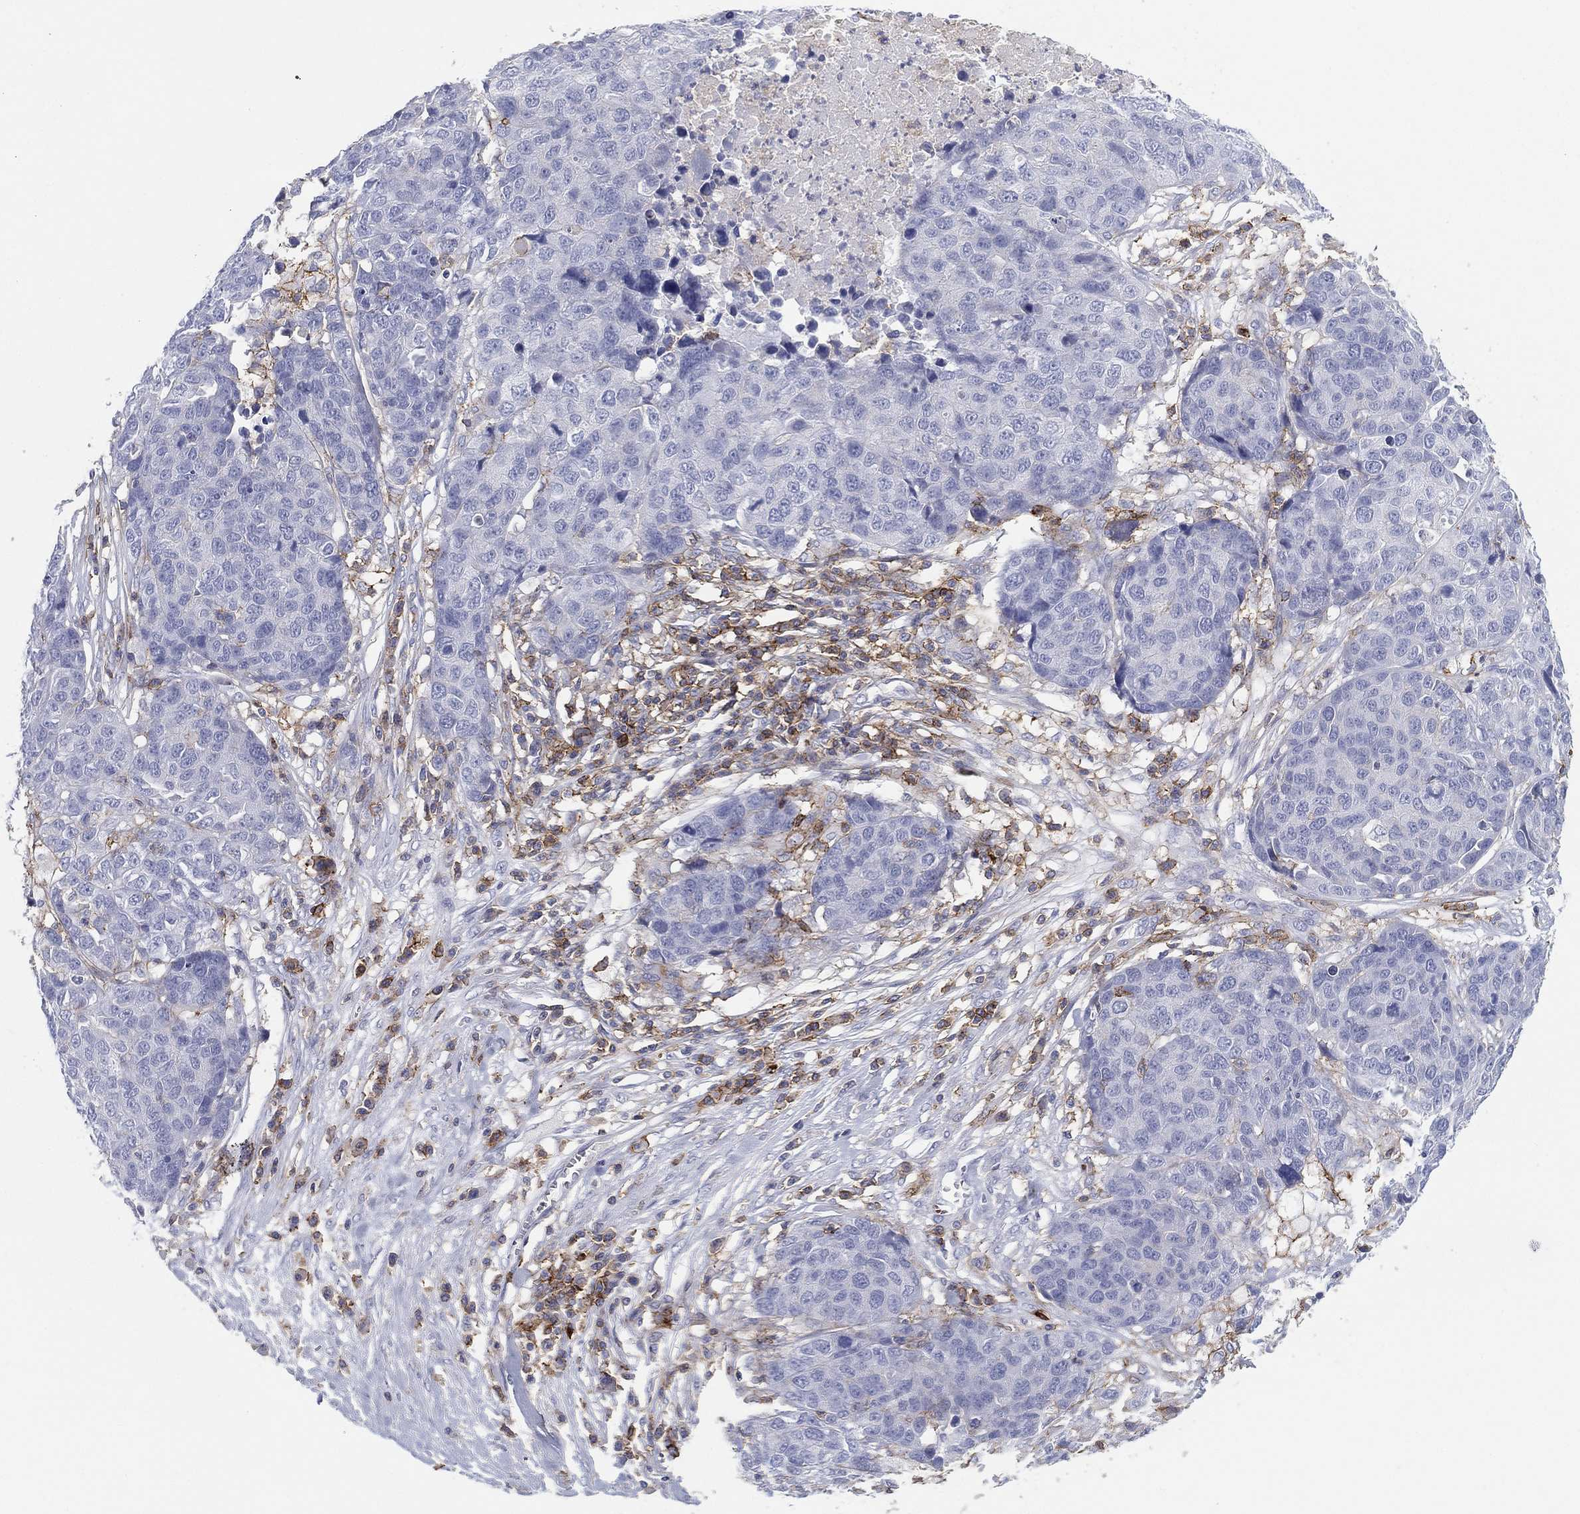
{"staining": {"intensity": "negative", "quantity": "none", "location": "none"}, "tissue": "ovarian cancer", "cell_type": "Tumor cells", "image_type": "cancer", "snomed": [{"axis": "morphology", "description": "Cystadenocarcinoma, serous, NOS"}, {"axis": "topography", "description": "Ovary"}], "caption": "Serous cystadenocarcinoma (ovarian) was stained to show a protein in brown. There is no significant positivity in tumor cells.", "gene": "SELPLG", "patient": {"sex": "female", "age": 87}}